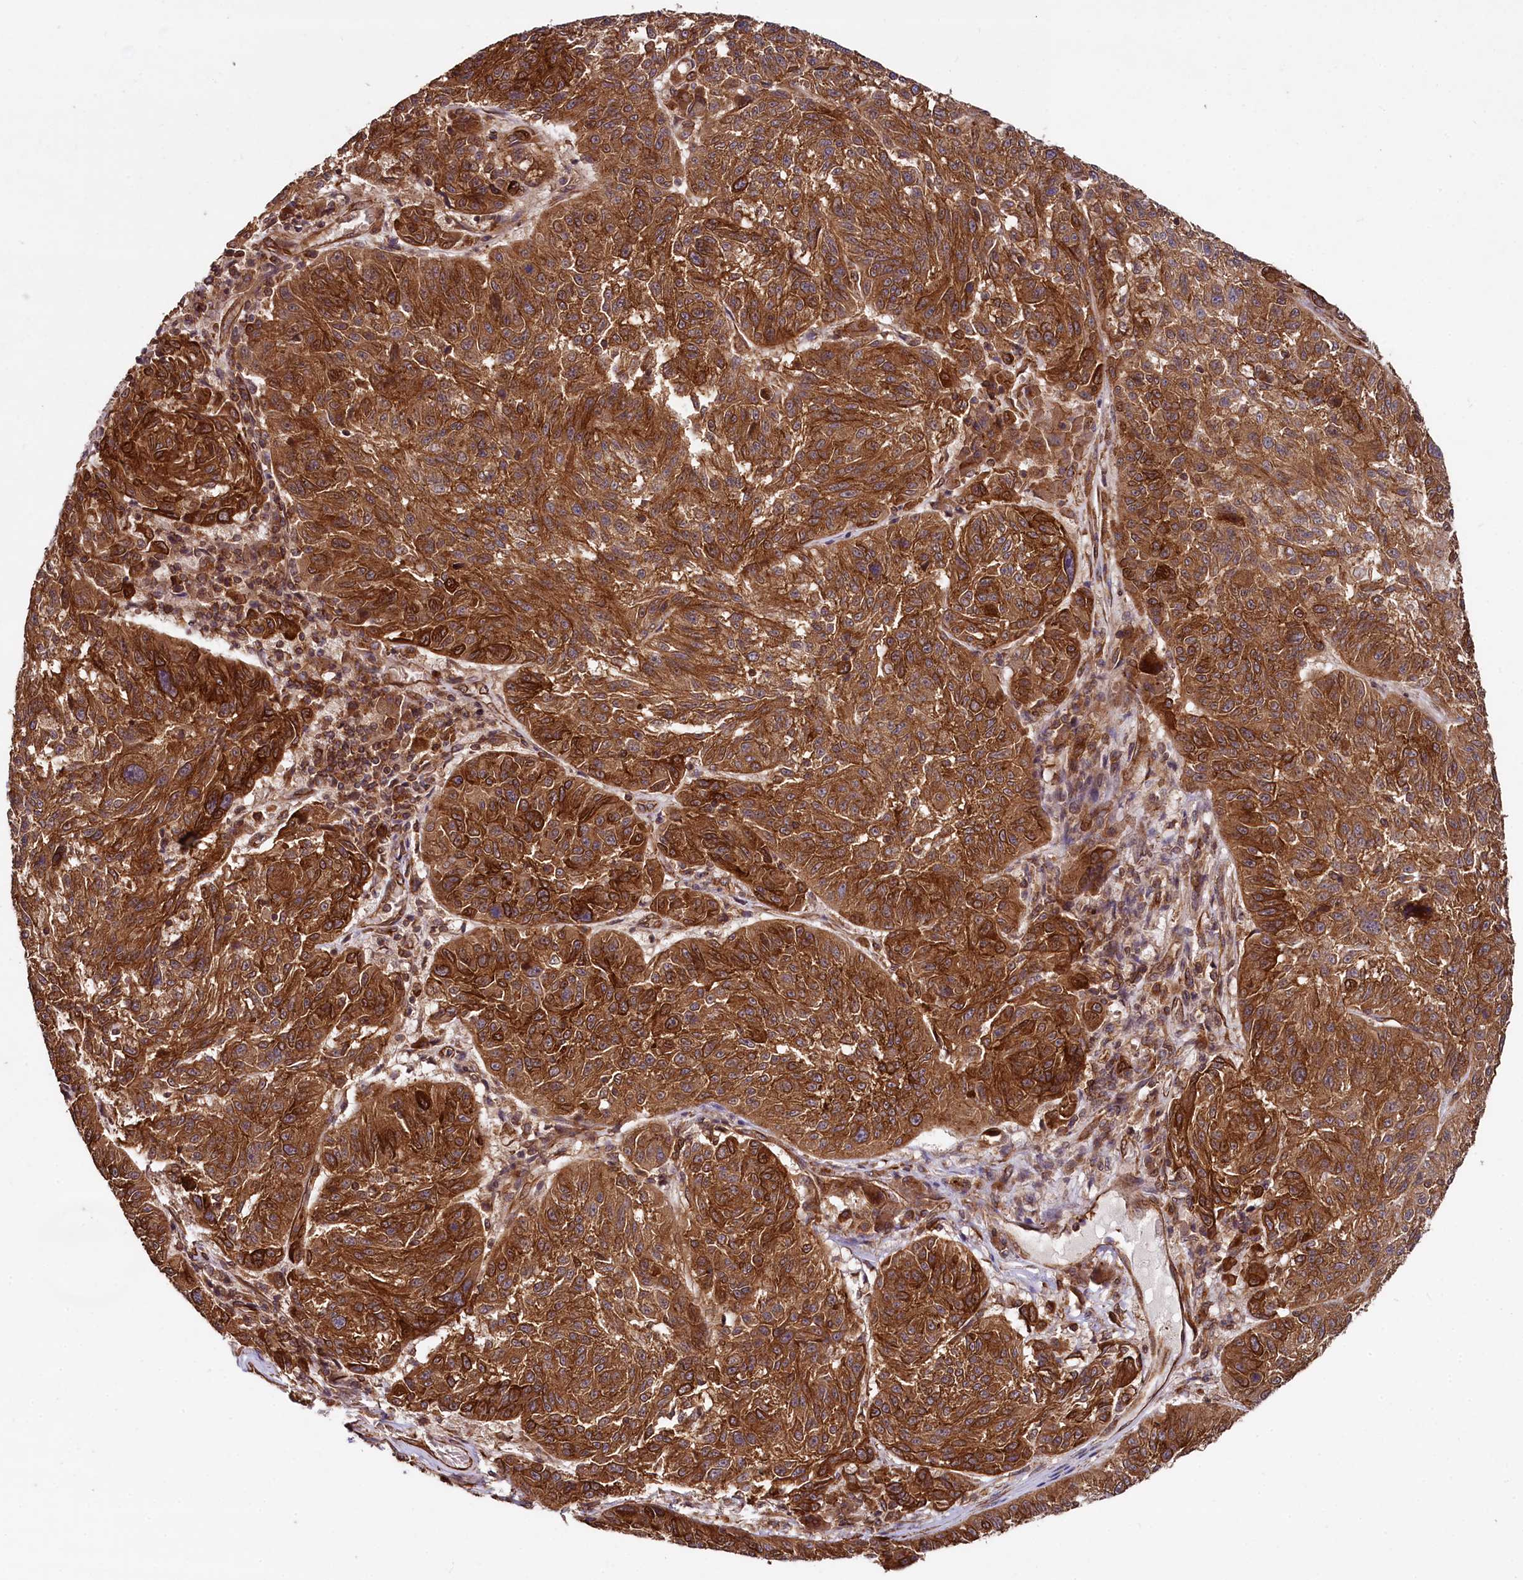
{"staining": {"intensity": "strong", "quantity": ">75%", "location": "cytoplasmic/membranous"}, "tissue": "melanoma", "cell_type": "Tumor cells", "image_type": "cancer", "snomed": [{"axis": "morphology", "description": "Malignant melanoma, NOS"}, {"axis": "topography", "description": "Skin"}], "caption": "A high amount of strong cytoplasmic/membranous expression is appreciated in about >75% of tumor cells in malignant melanoma tissue. The protein is shown in brown color, while the nuclei are stained blue.", "gene": "SVIP", "patient": {"sex": "male", "age": 53}}